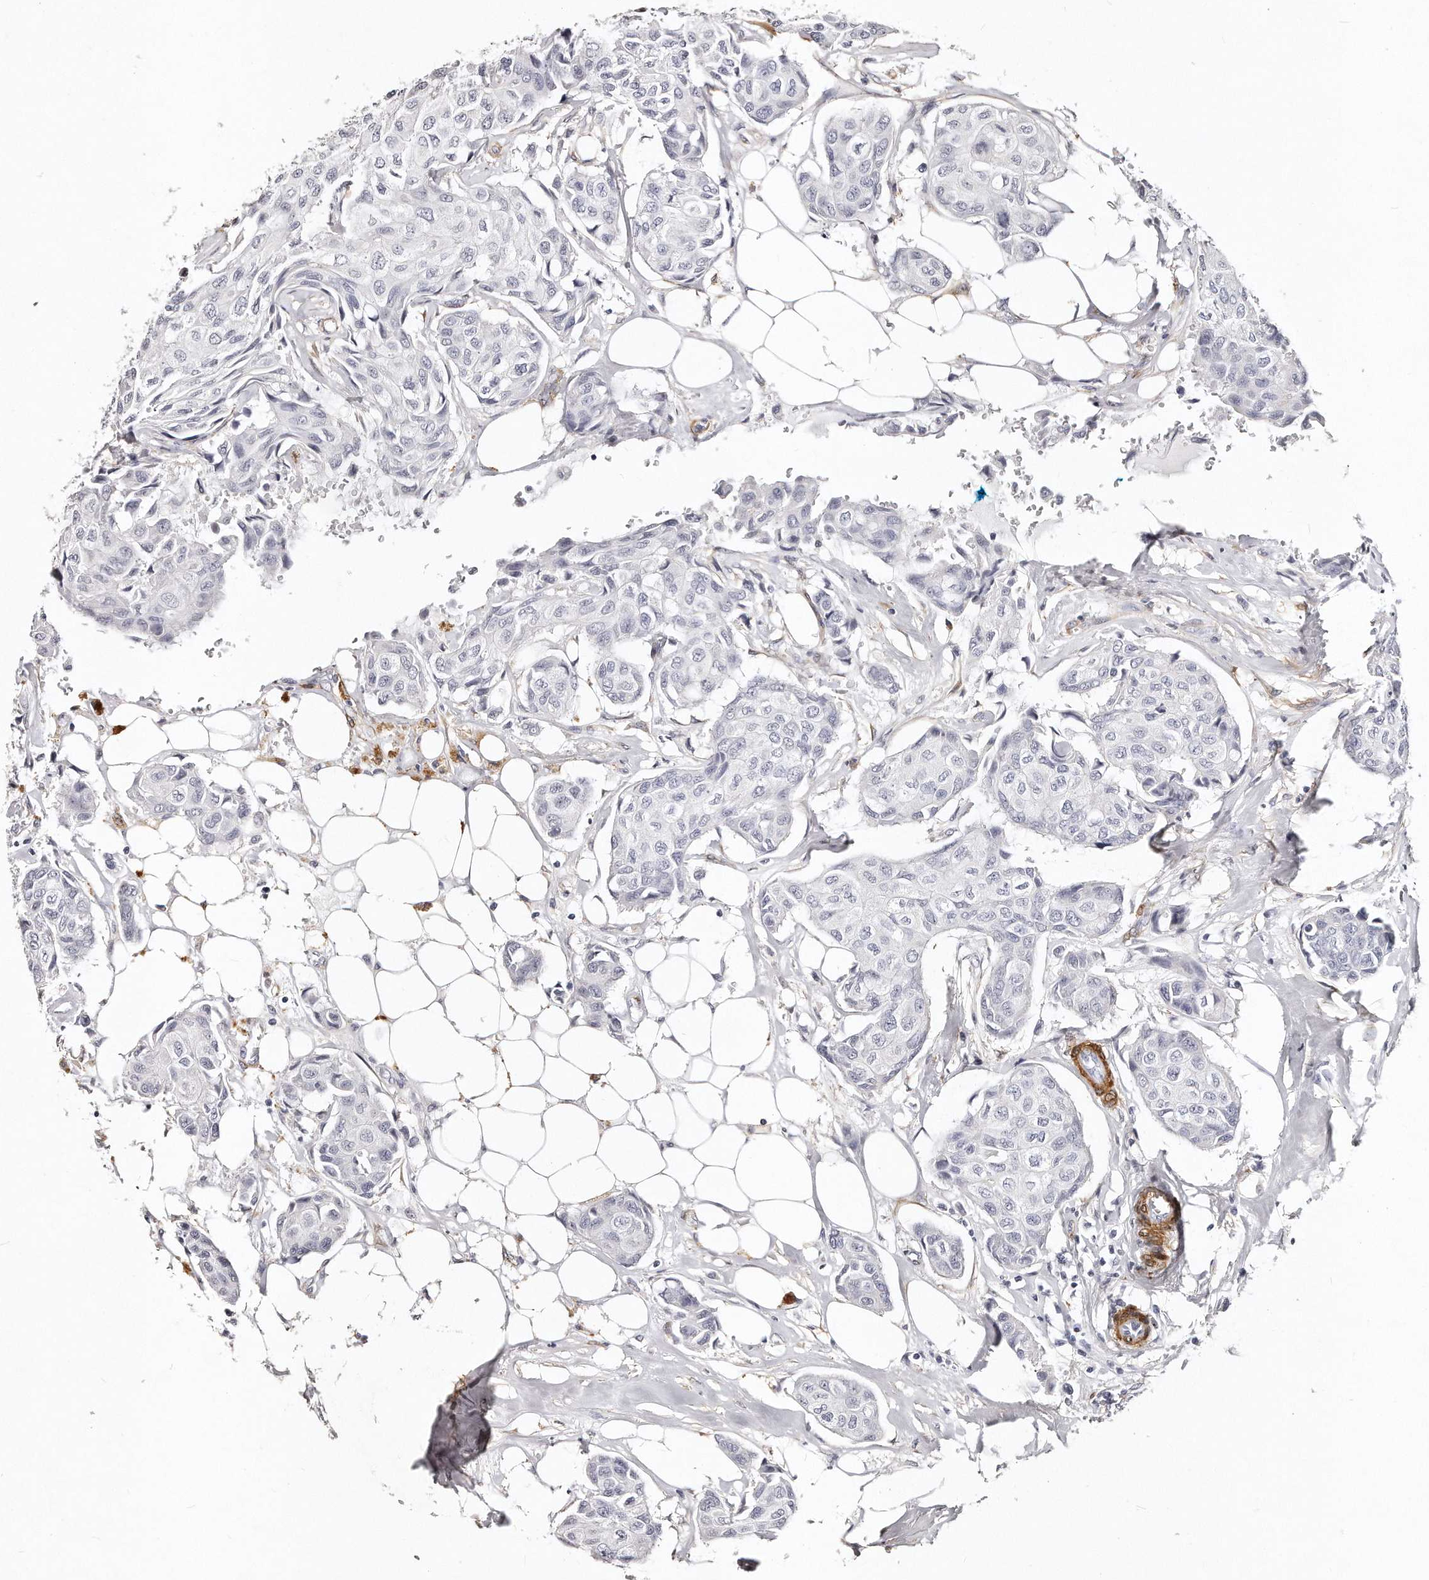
{"staining": {"intensity": "negative", "quantity": "none", "location": "none"}, "tissue": "breast cancer", "cell_type": "Tumor cells", "image_type": "cancer", "snomed": [{"axis": "morphology", "description": "Duct carcinoma"}, {"axis": "topography", "description": "Breast"}], "caption": "The immunohistochemistry (IHC) photomicrograph has no significant expression in tumor cells of intraductal carcinoma (breast) tissue.", "gene": "LMOD1", "patient": {"sex": "female", "age": 80}}